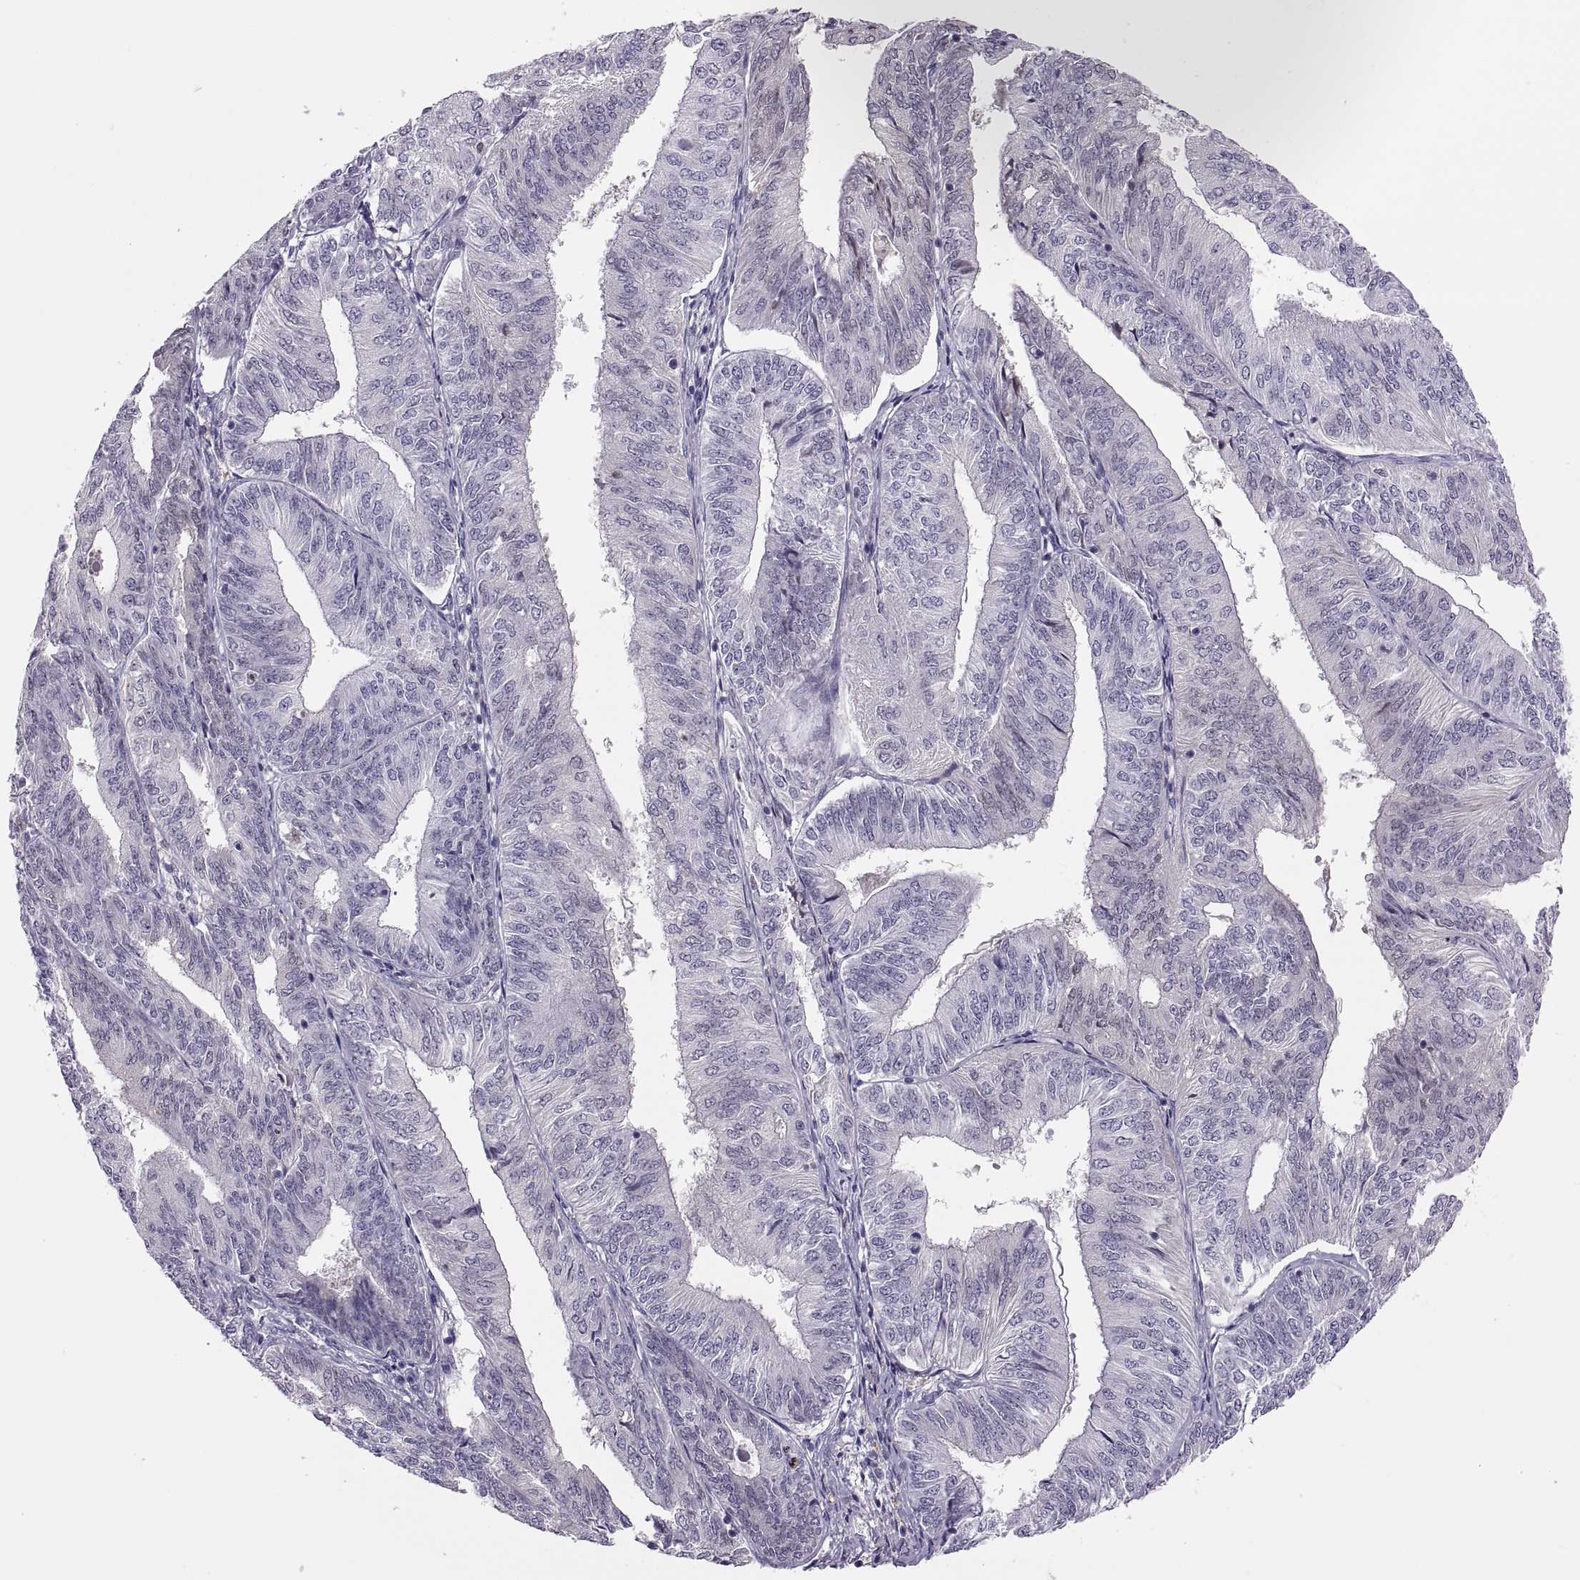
{"staining": {"intensity": "negative", "quantity": "none", "location": "none"}, "tissue": "endometrial cancer", "cell_type": "Tumor cells", "image_type": "cancer", "snomed": [{"axis": "morphology", "description": "Adenocarcinoma, NOS"}, {"axis": "topography", "description": "Endometrium"}], "caption": "The photomicrograph exhibits no significant expression in tumor cells of endometrial cancer (adenocarcinoma).", "gene": "CHCT1", "patient": {"sex": "female", "age": 58}}